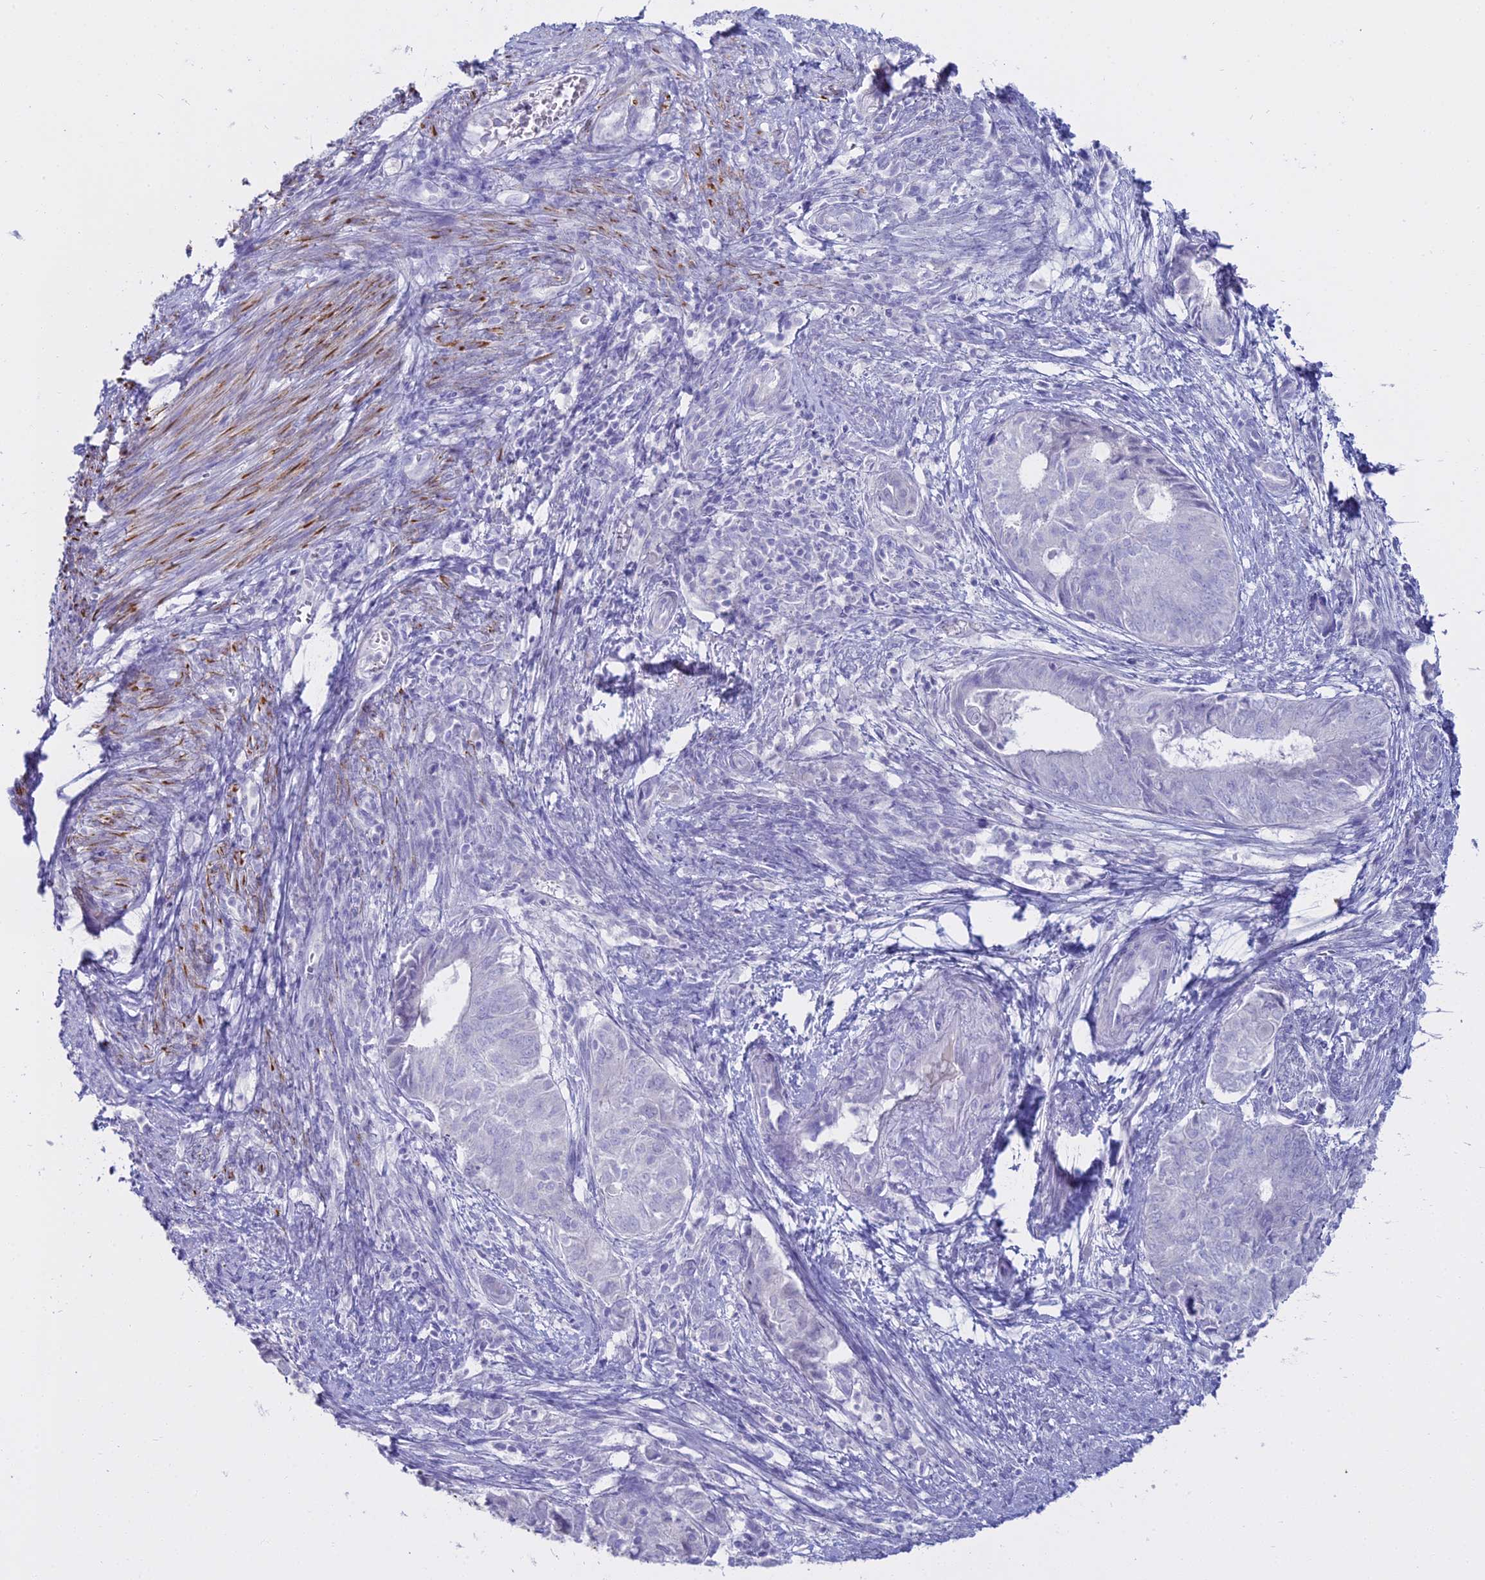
{"staining": {"intensity": "negative", "quantity": "none", "location": "none"}, "tissue": "endometrial cancer", "cell_type": "Tumor cells", "image_type": "cancer", "snomed": [{"axis": "morphology", "description": "Adenocarcinoma, NOS"}, {"axis": "topography", "description": "Endometrium"}], "caption": "This is a histopathology image of immunohistochemistry (IHC) staining of adenocarcinoma (endometrial), which shows no staining in tumor cells.", "gene": "ALPP", "patient": {"sex": "female", "age": 62}}